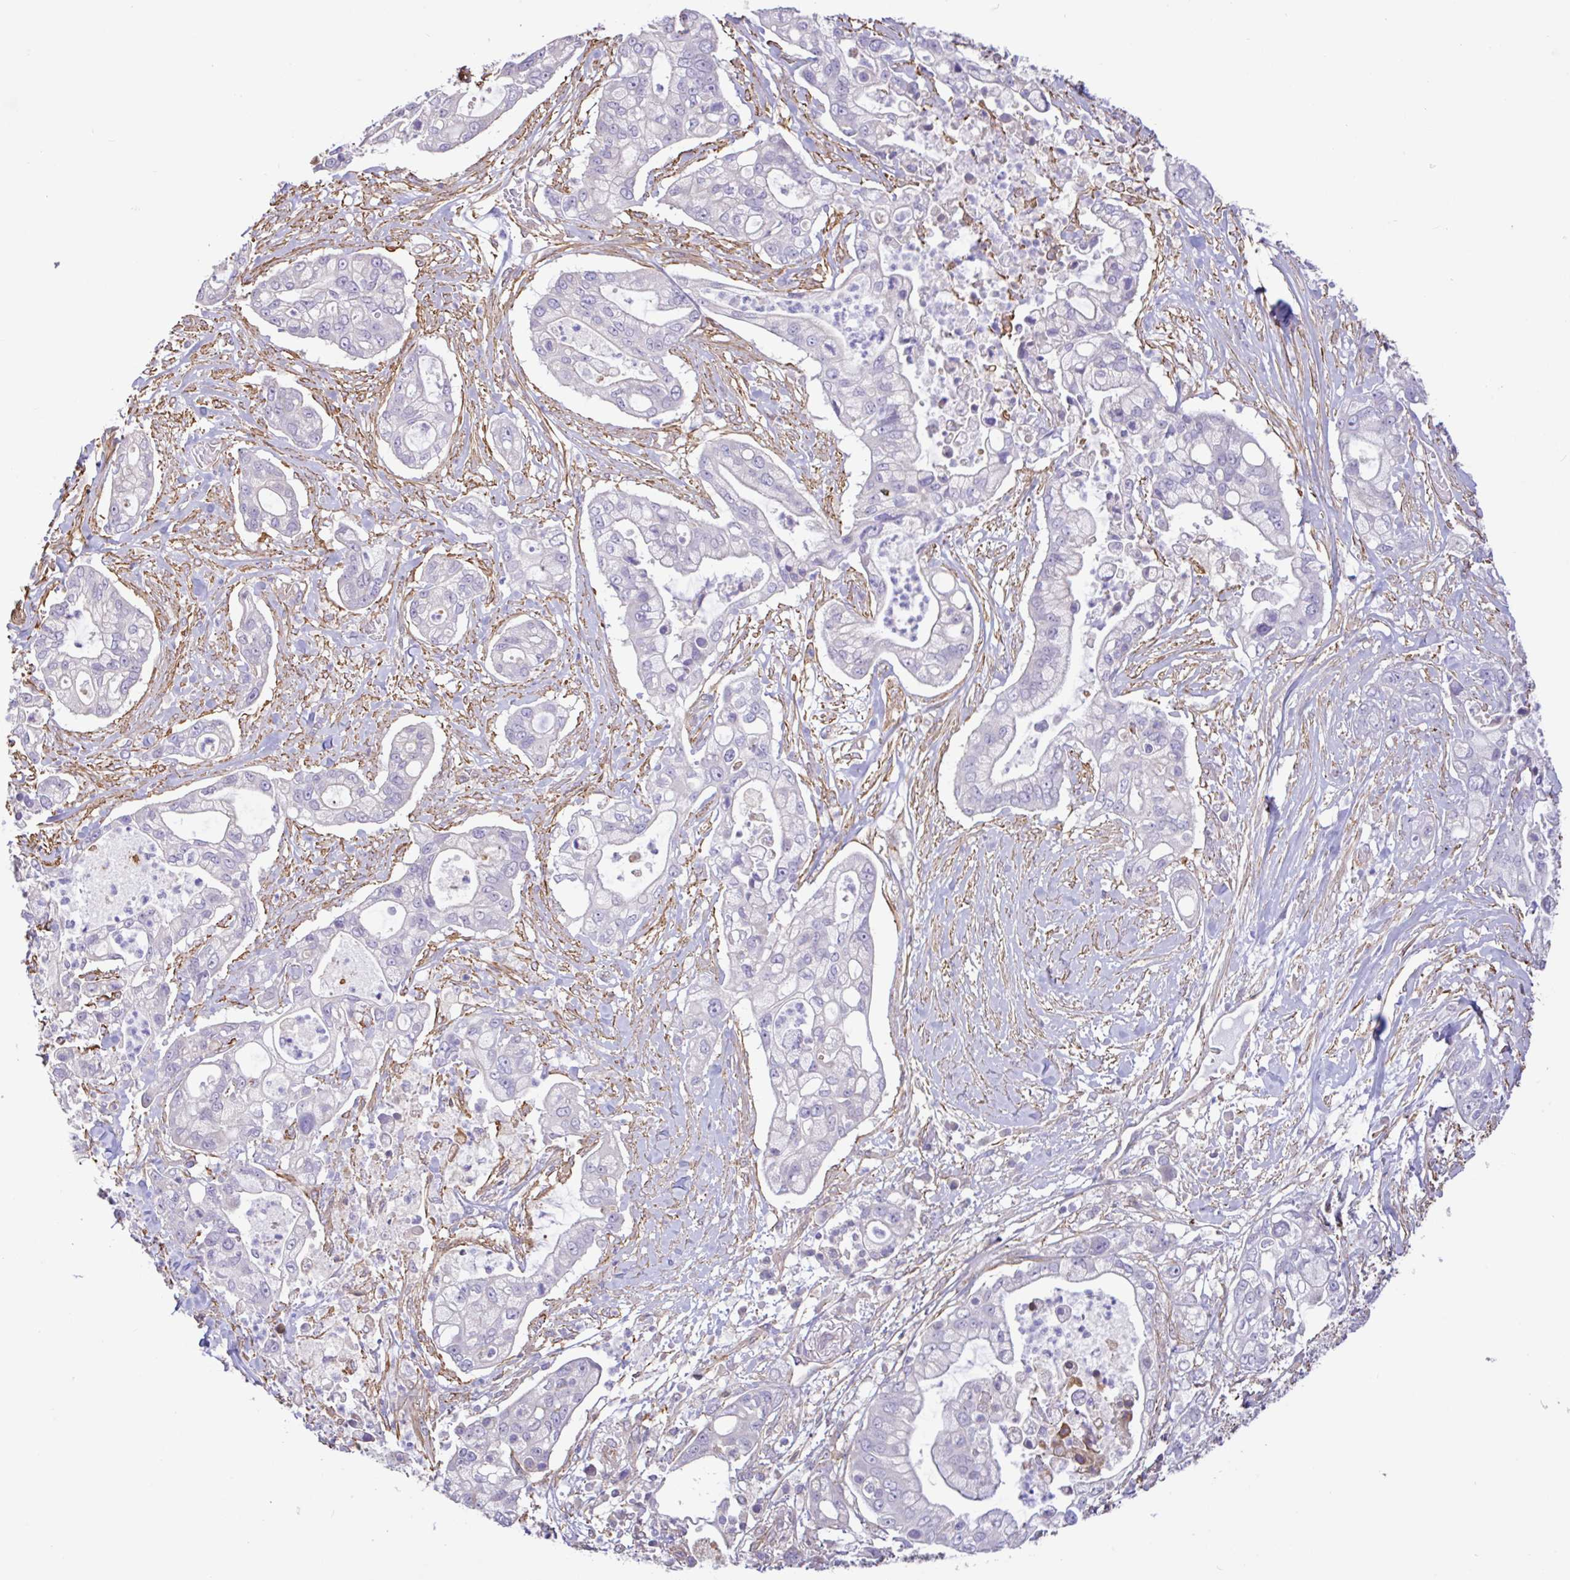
{"staining": {"intensity": "negative", "quantity": "none", "location": "none"}, "tissue": "pancreatic cancer", "cell_type": "Tumor cells", "image_type": "cancer", "snomed": [{"axis": "morphology", "description": "Adenocarcinoma, NOS"}, {"axis": "topography", "description": "Pancreas"}], "caption": "This photomicrograph is of adenocarcinoma (pancreatic) stained with immunohistochemistry (IHC) to label a protein in brown with the nuclei are counter-stained blue. There is no positivity in tumor cells. The staining is performed using DAB brown chromogen with nuclei counter-stained in using hematoxylin.", "gene": "PLCD4", "patient": {"sex": "female", "age": 69}}